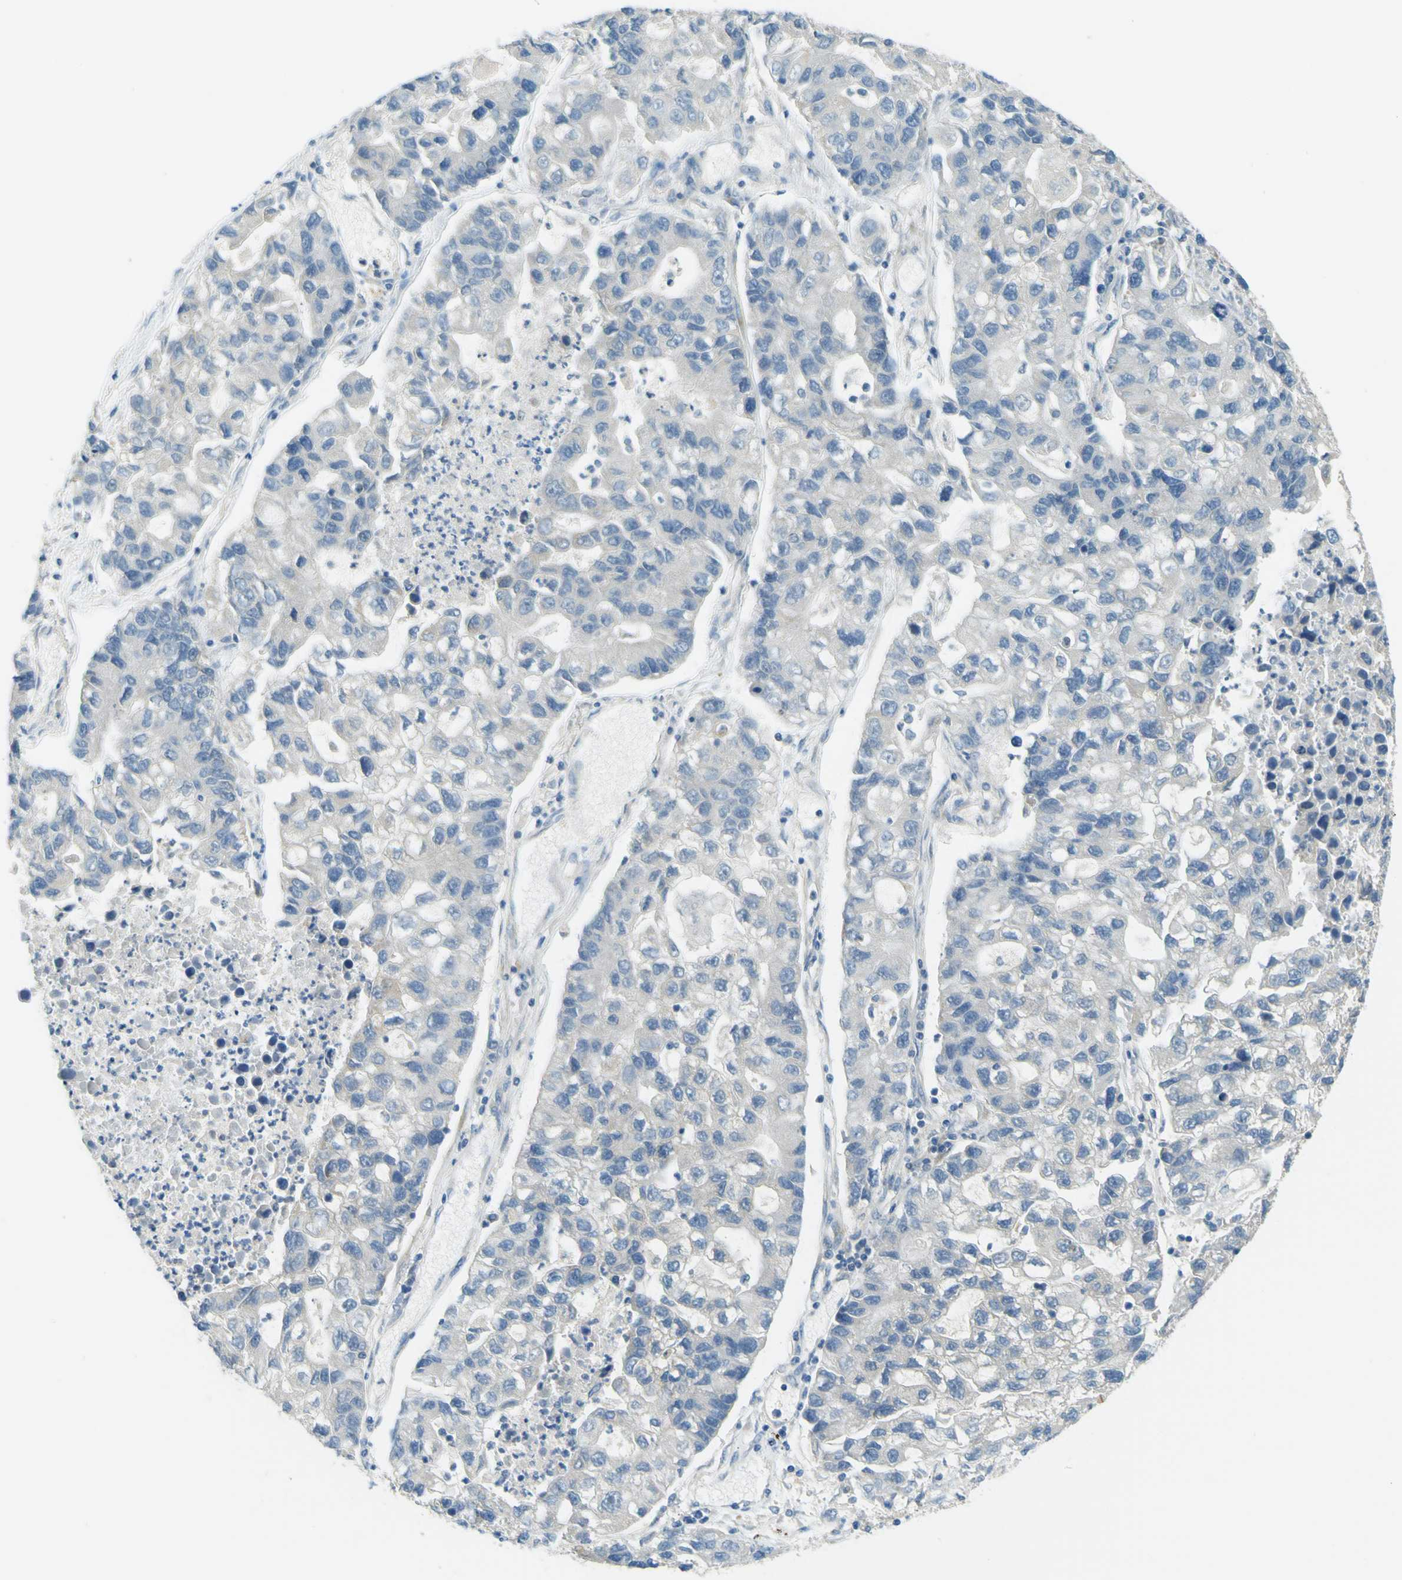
{"staining": {"intensity": "negative", "quantity": "none", "location": "none"}, "tissue": "lung cancer", "cell_type": "Tumor cells", "image_type": "cancer", "snomed": [{"axis": "morphology", "description": "Adenocarcinoma, NOS"}, {"axis": "topography", "description": "Lung"}], "caption": "Immunohistochemistry (IHC) of human lung cancer exhibits no positivity in tumor cells.", "gene": "FKTN", "patient": {"sex": "female", "age": 51}}